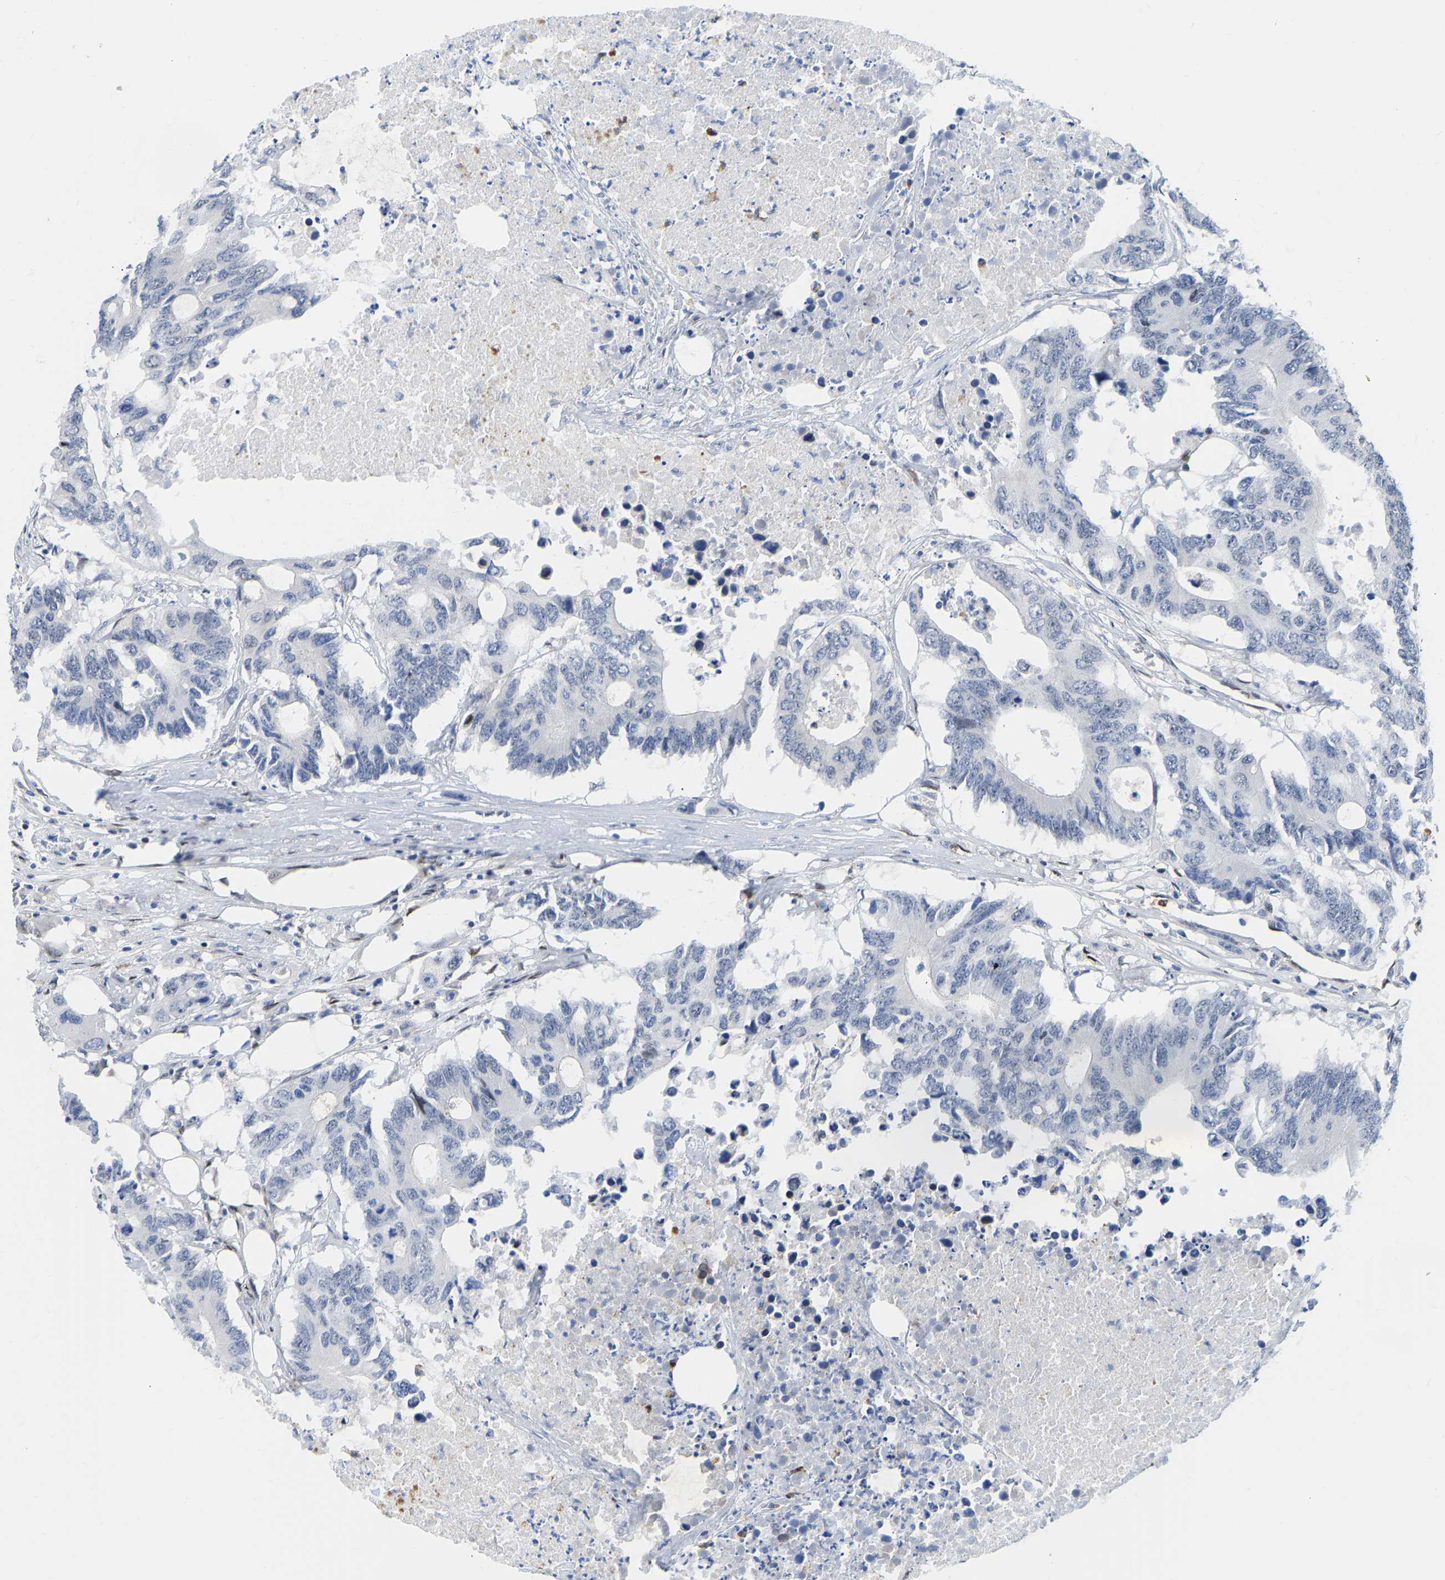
{"staining": {"intensity": "negative", "quantity": "none", "location": "none"}, "tissue": "colorectal cancer", "cell_type": "Tumor cells", "image_type": "cancer", "snomed": [{"axis": "morphology", "description": "Adenocarcinoma, NOS"}, {"axis": "topography", "description": "Colon"}], "caption": "Histopathology image shows no significant protein expression in tumor cells of adenocarcinoma (colorectal).", "gene": "HDAC5", "patient": {"sex": "male", "age": 71}}